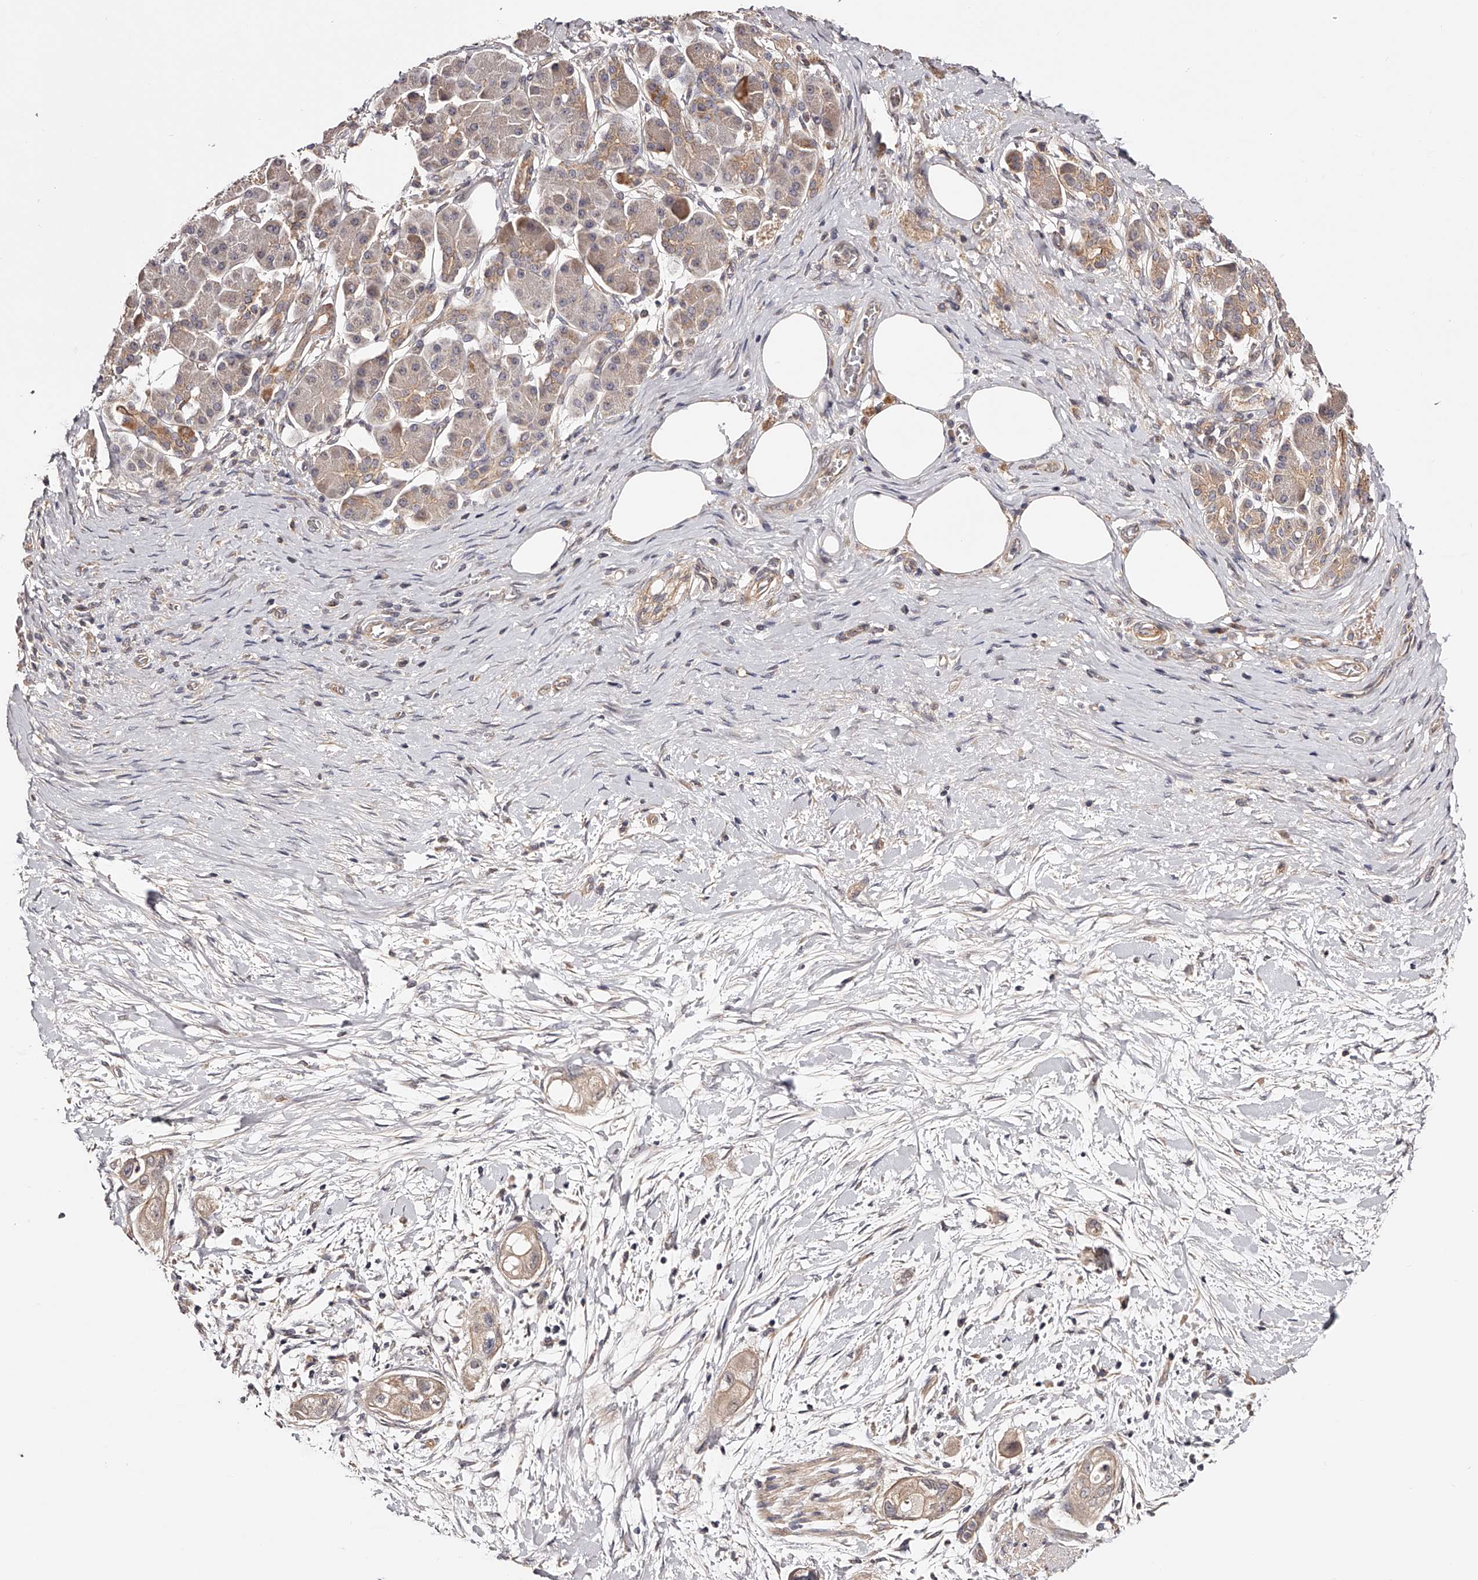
{"staining": {"intensity": "weak", "quantity": ">75%", "location": "cytoplasmic/membranous"}, "tissue": "pancreatic cancer", "cell_type": "Tumor cells", "image_type": "cancer", "snomed": [{"axis": "morphology", "description": "Adenocarcinoma, NOS"}, {"axis": "topography", "description": "Pancreas"}], "caption": "This photomicrograph demonstrates pancreatic cancer (adenocarcinoma) stained with immunohistochemistry (IHC) to label a protein in brown. The cytoplasmic/membranous of tumor cells show weak positivity for the protein. Nuclei are counter-stained blue.", "gene": "USP21", "patient": {"sex": "male", "age": 58}}